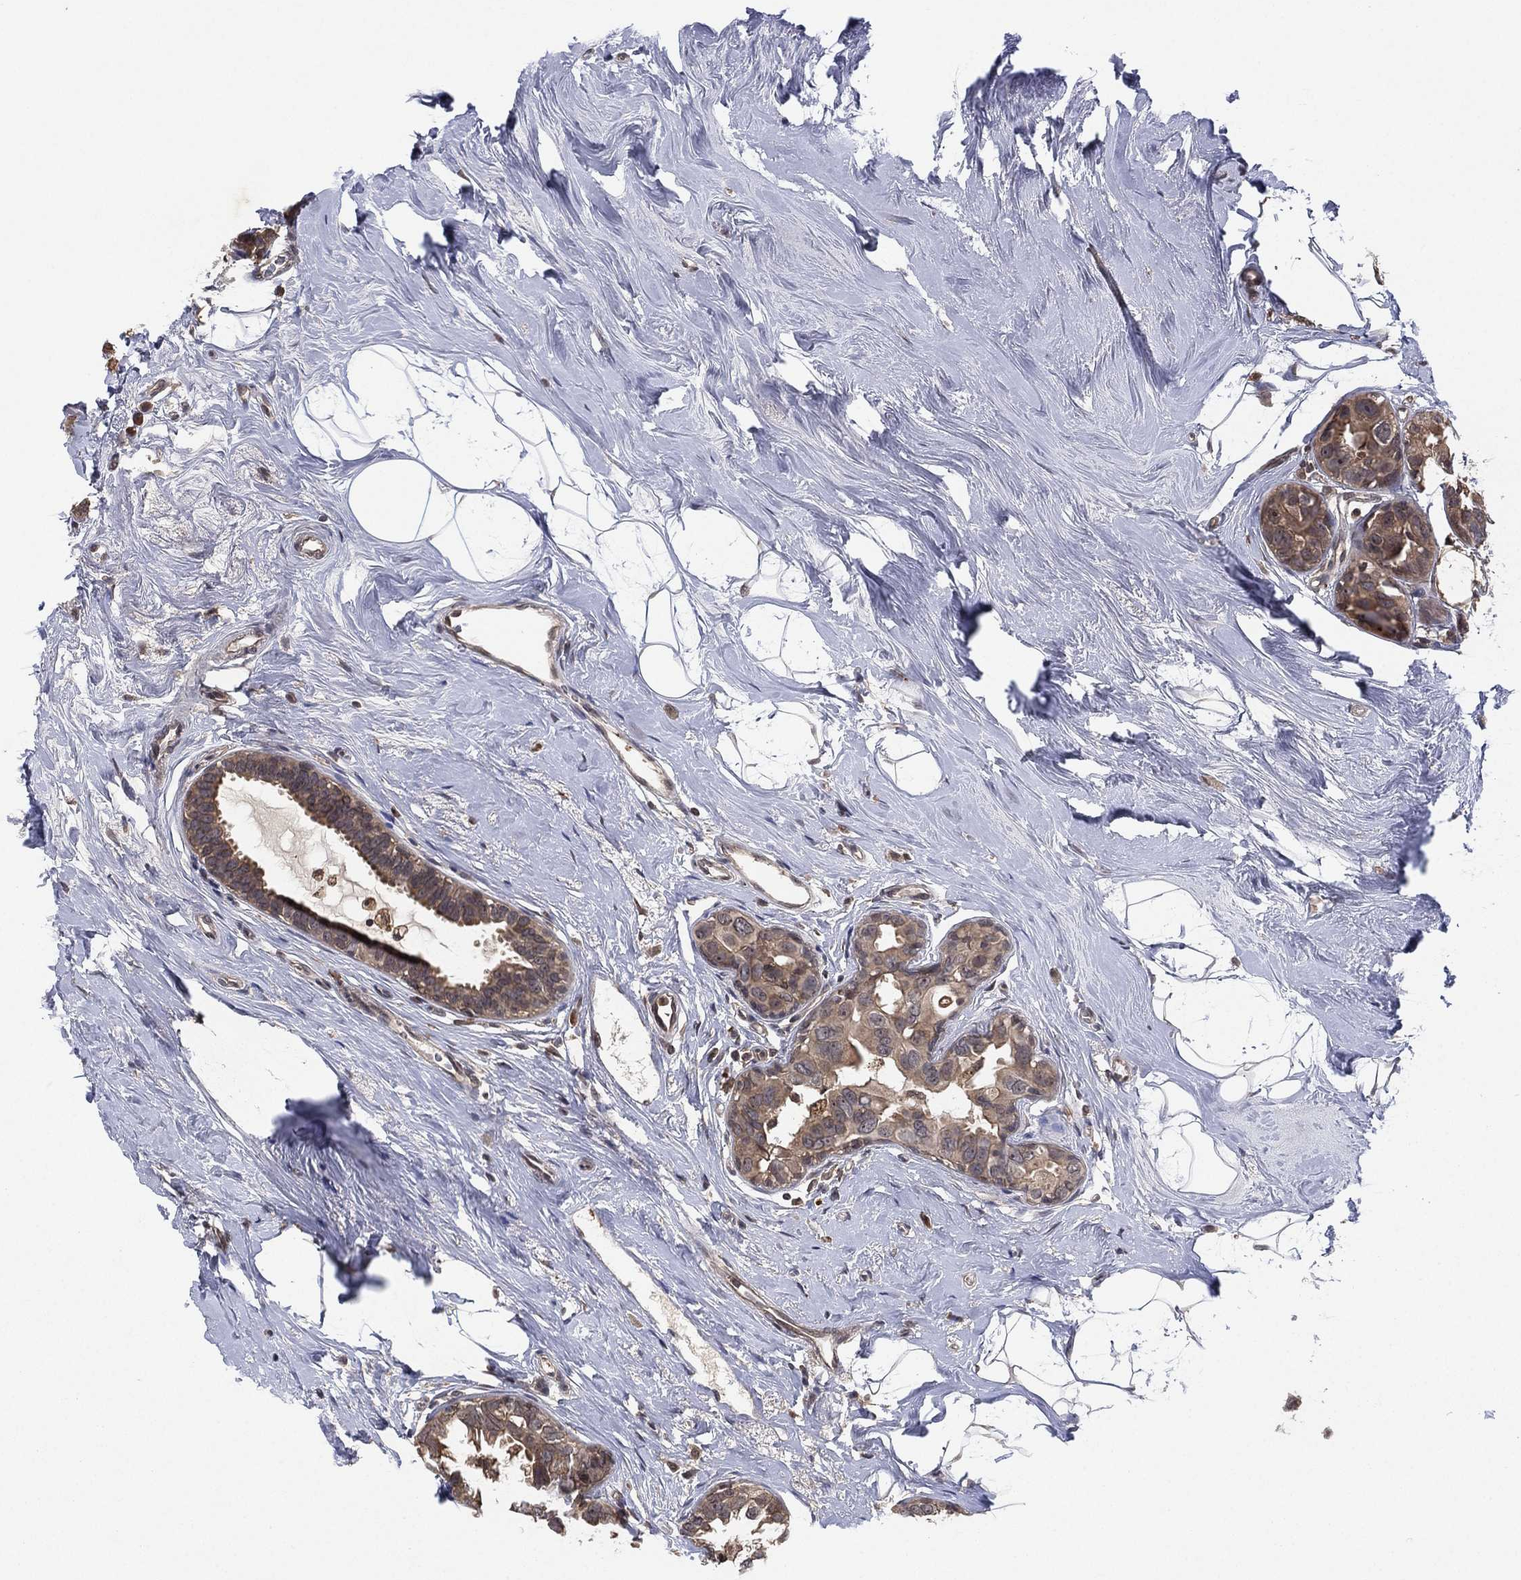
{"staining": {"intensity": "weak", "quantity": "25%-75%", "location": "cytoplasmic/membranous"}, "tissue": "breast cancer", "cell_type": "Tumor cells", "image_type": "cancer", "snomed": [{"axis": "morphology", "description": "Duct carcinoma"}, {"axis": "topography", "description": "Breast"}], "caption": "Breast cancer (intraductal carcinoma) stained with a brown dye shows weak cytoplasmic/membranous positive positivity in approximately 25%-75% of tumor cells.", "gene": "ATG4B", "patient": {"sex": "female", "age": 55}}